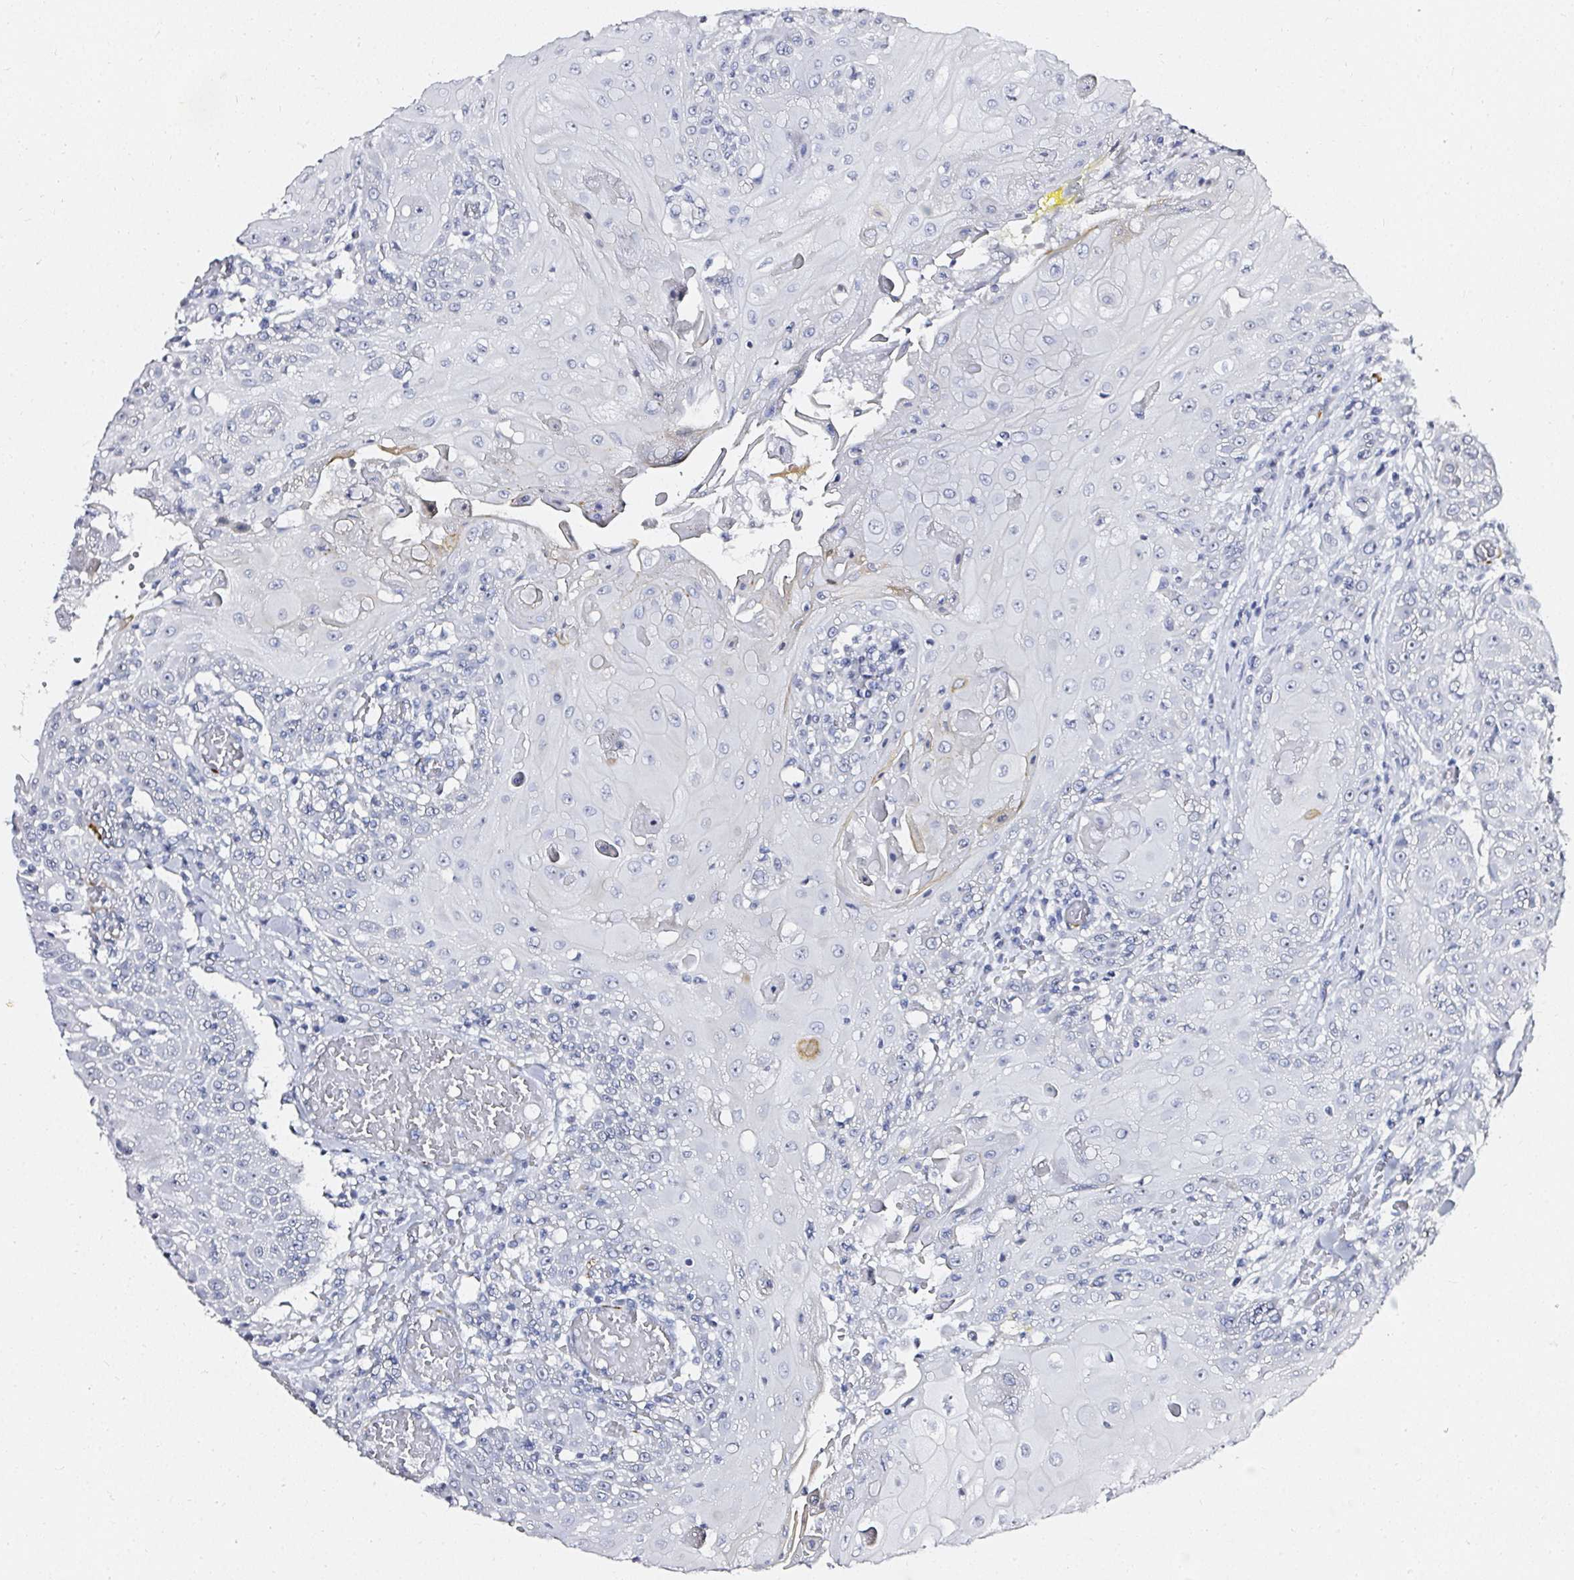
{"staining": {"intensity": "negative", "quantity": "none", "location": "none"}, "tissue": "head and neck cancer", "cell_type": "Tumor cells", "image_type": "cancer", "snomed": [{"axis": "morphology", "description": "Normal tissue, NOS"}, {"axis": "morphology", "description": "Squamous cell carcinoma, NOS"}, {"axis": "topography", "description": "Oral tissue"}, {"axis": "topography", "description": "Head-Neck"}], "caption": "Immunohistochemical staining of human head and neck squamous cell carcinoma shows no significant expression in tumor cells.", "gene": "ACAN", "patient": {"sex": "female", "age": 55}}